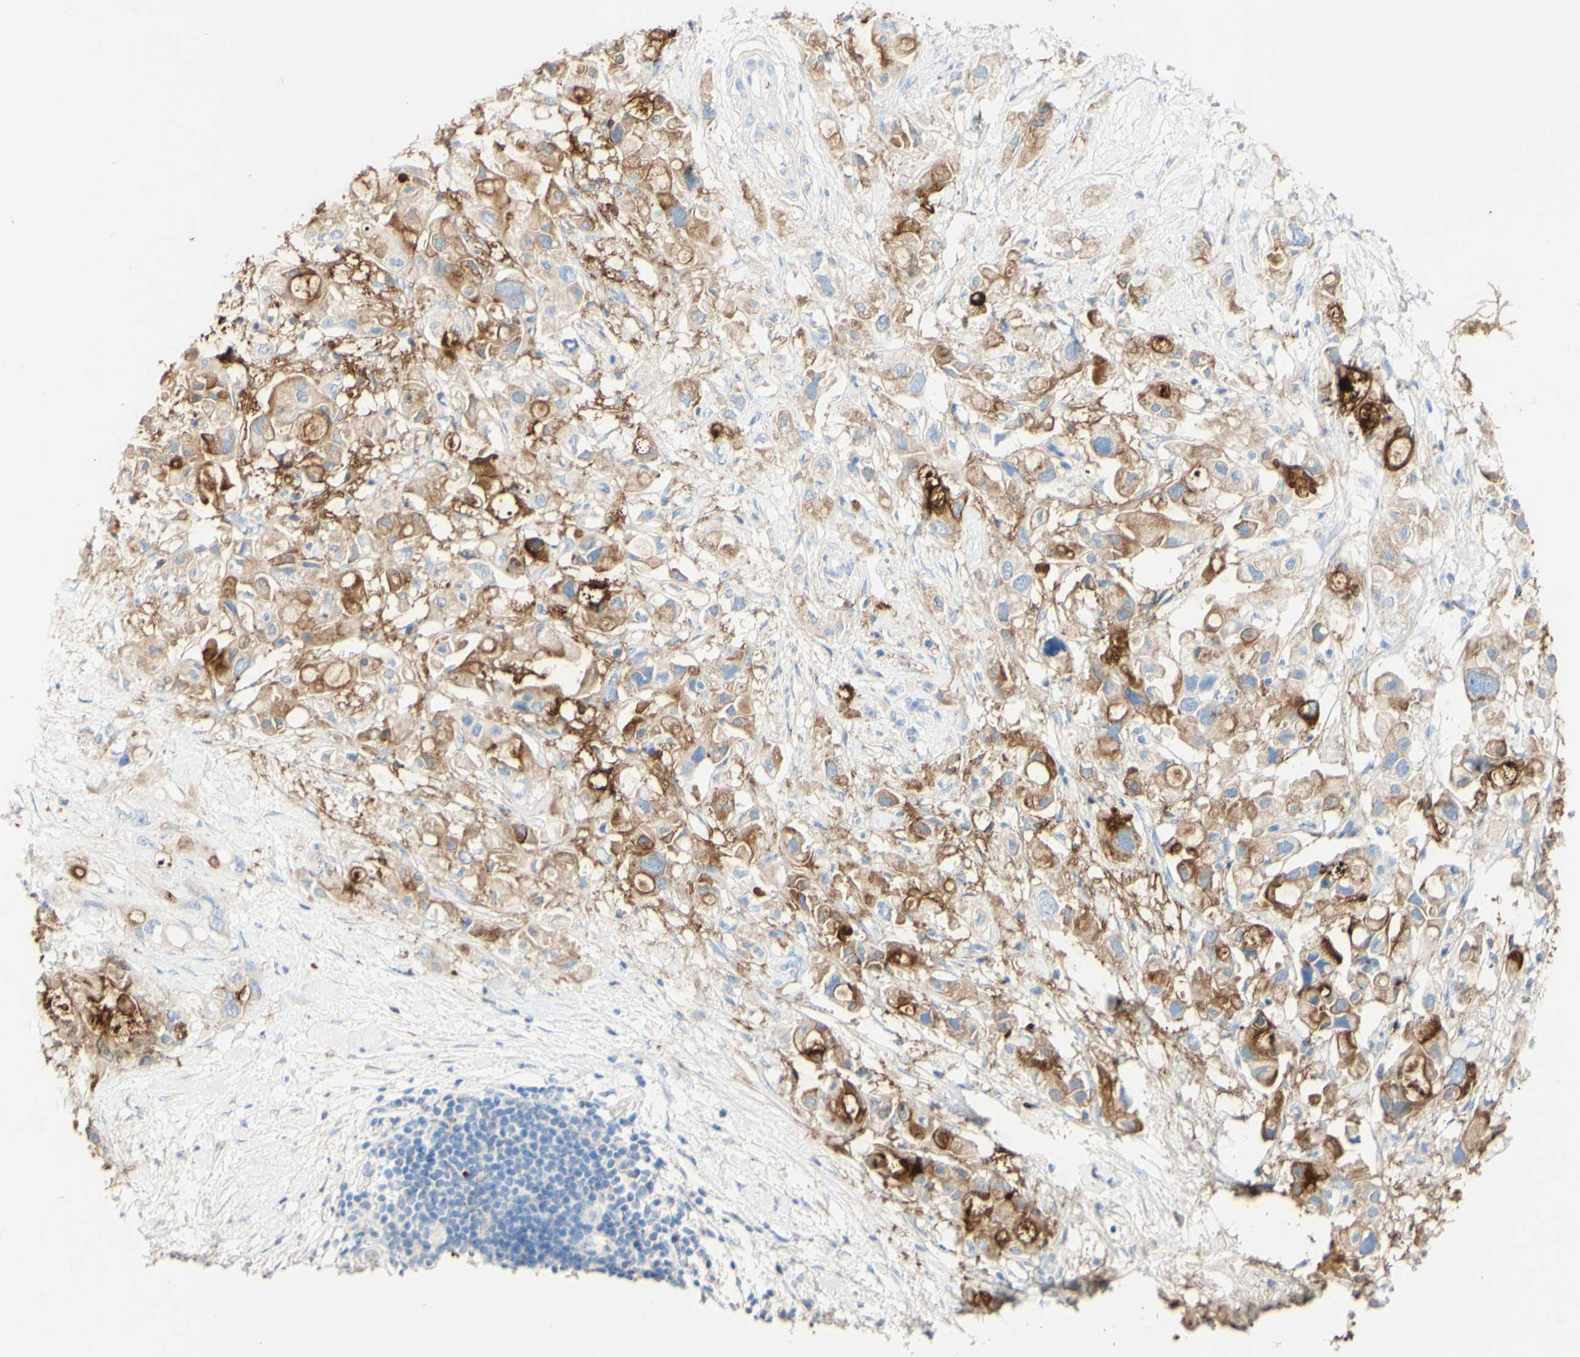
{"staining": {"intensity": "moderate", "quantity": ">75%", "location": "cytoplasmic/membranous"}, "tissue": "pancreatic cancer", "cell_type": "Tumor cells", "image_type": "cancer", "snomed": [{"axis": "morphology", "description": "Adenocarcinoma, NOS"}, {"axis": "topography", "description": "Pancreas"}], "caption": "Protein analysis of adenocarcinoma (pancreatic) tissue shows moderate cytoplasmic/membranous staining in approximately >75% of tumor cells.", "gene": "PIGR", "patient": {"sex": "female", "age": 56}}